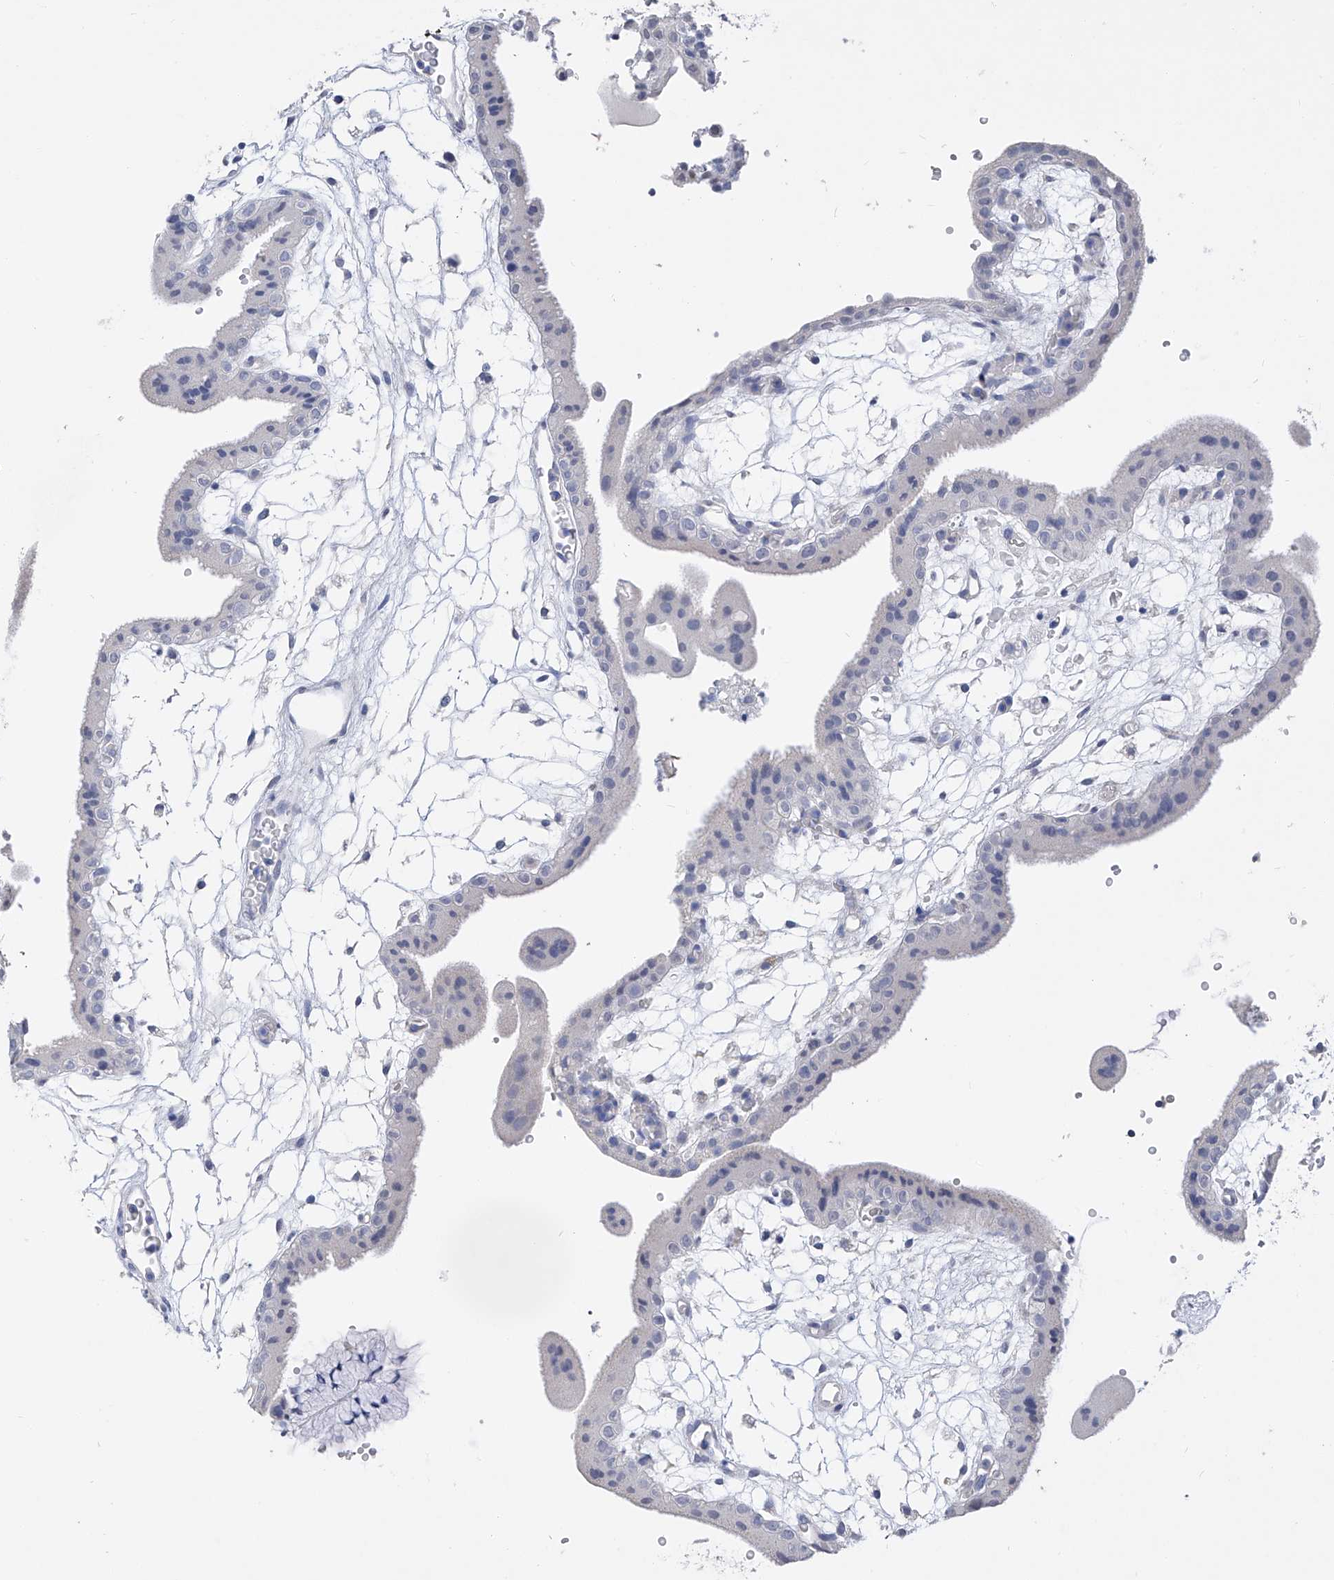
{"staining": {"intensity": "weak", "quantity": "25%-75%", "location": "cytoplasmic/membranous"}, "tissue": "placenta", "cell_type": "Decidual cells", "image_type": "normal", "snomed": [{"axis": "morphology", "description": "Normal tissue, NOS"}, {"axis": "topography", "description": "Placenta"}], "caption": "This histopathology image displays immunohistochemistry staining of normal placenta, with low weak cytoplasmic/membranous expression in approximately 25%-75% of decidual cells.", "gene": "ADRA1A", "patient": {"sex": "female", "age": 18}}